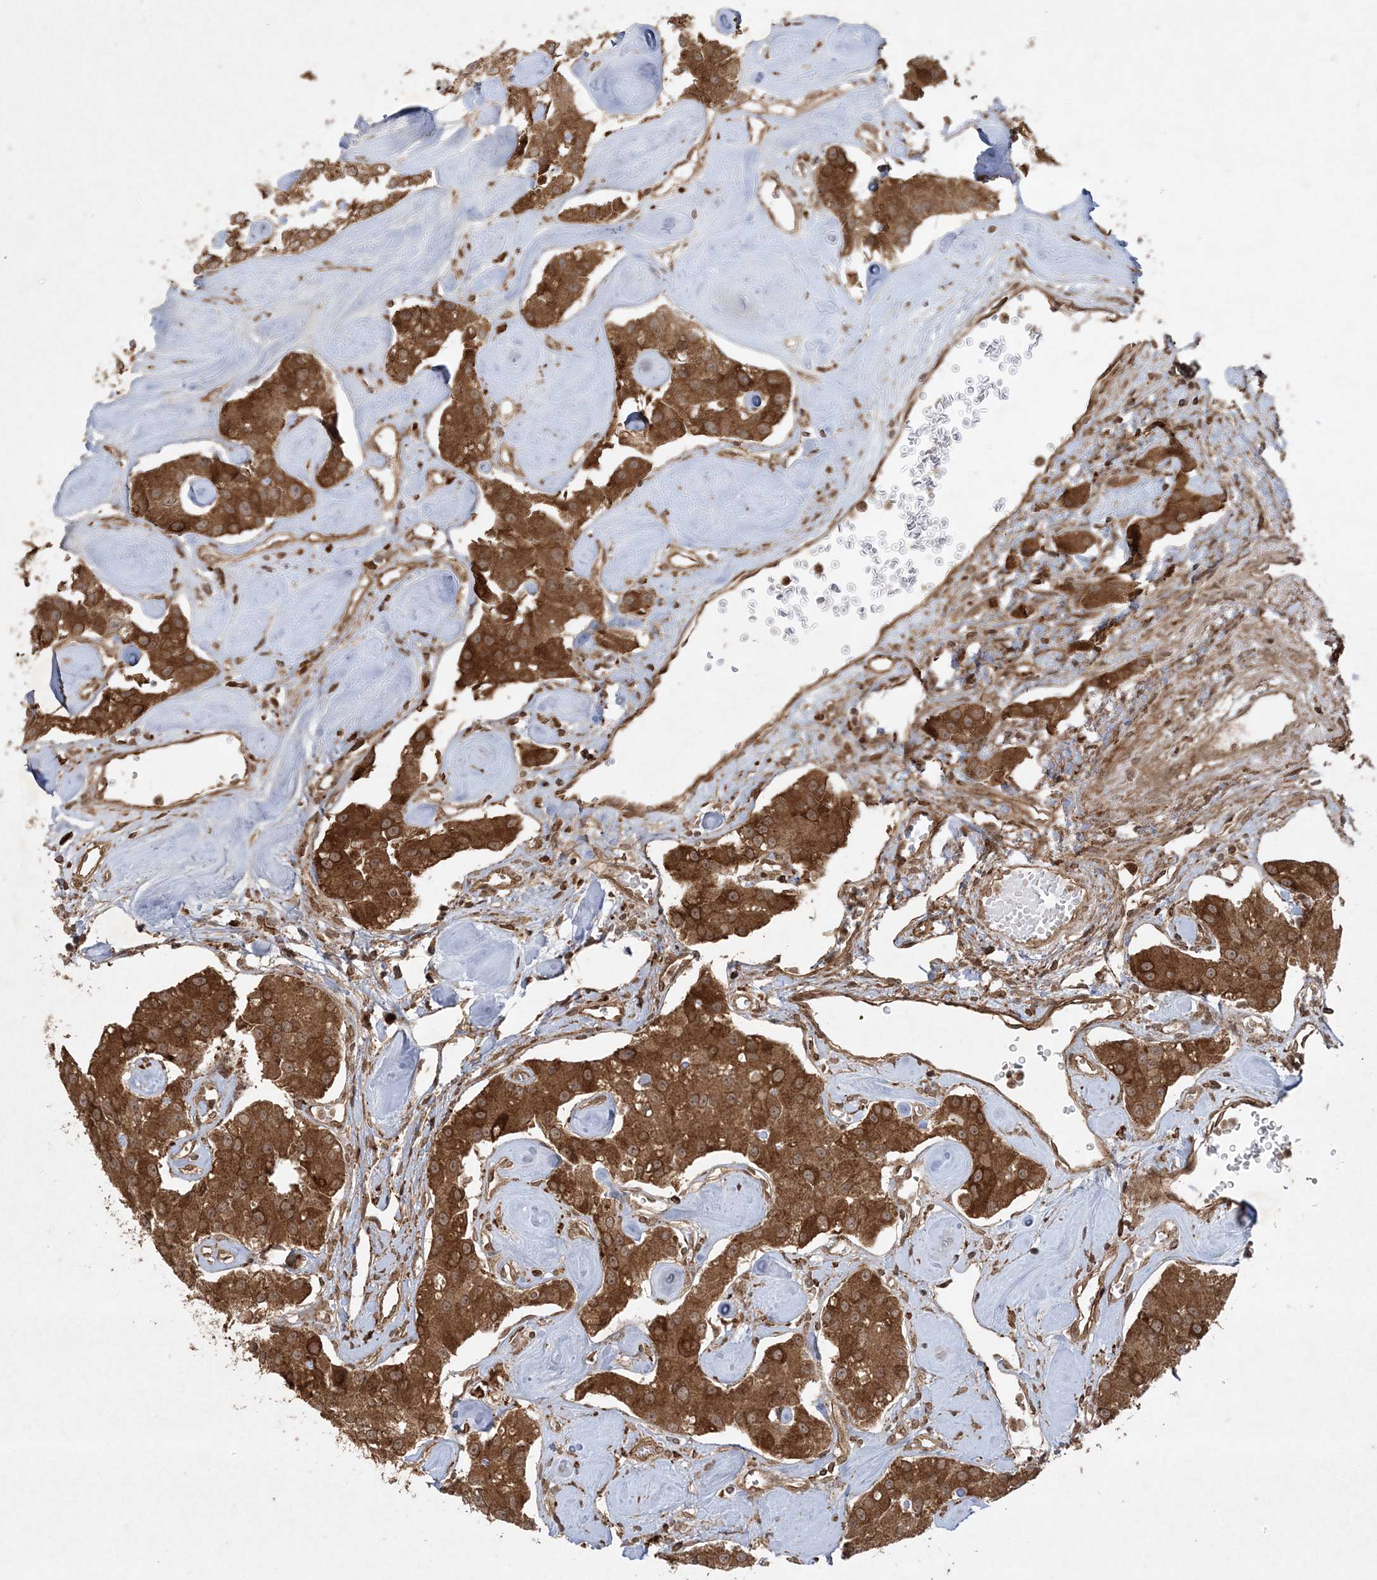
{"staining": {"intensity": "strong", "quantity": ">75%", "location": "cytoplasmic/membranous"}, "tissue": "carcinoid", "cell_type": "Tumor cells", "image_type": "cancer", "snomed": [{"axis": "morphology", "description": "Carcinoid, malignant, NOS"}, {"axis": "topography", "description": "Pancreas"}], "caption": "There is high levels of strong cytoplasmic/membranous positivity in tumor cells of carcinoid (malignant), as demonstrated by immunohistochemical staining (brown color).", "gene": "RRAS", "patient": {"sex": "male", "age": 41}}